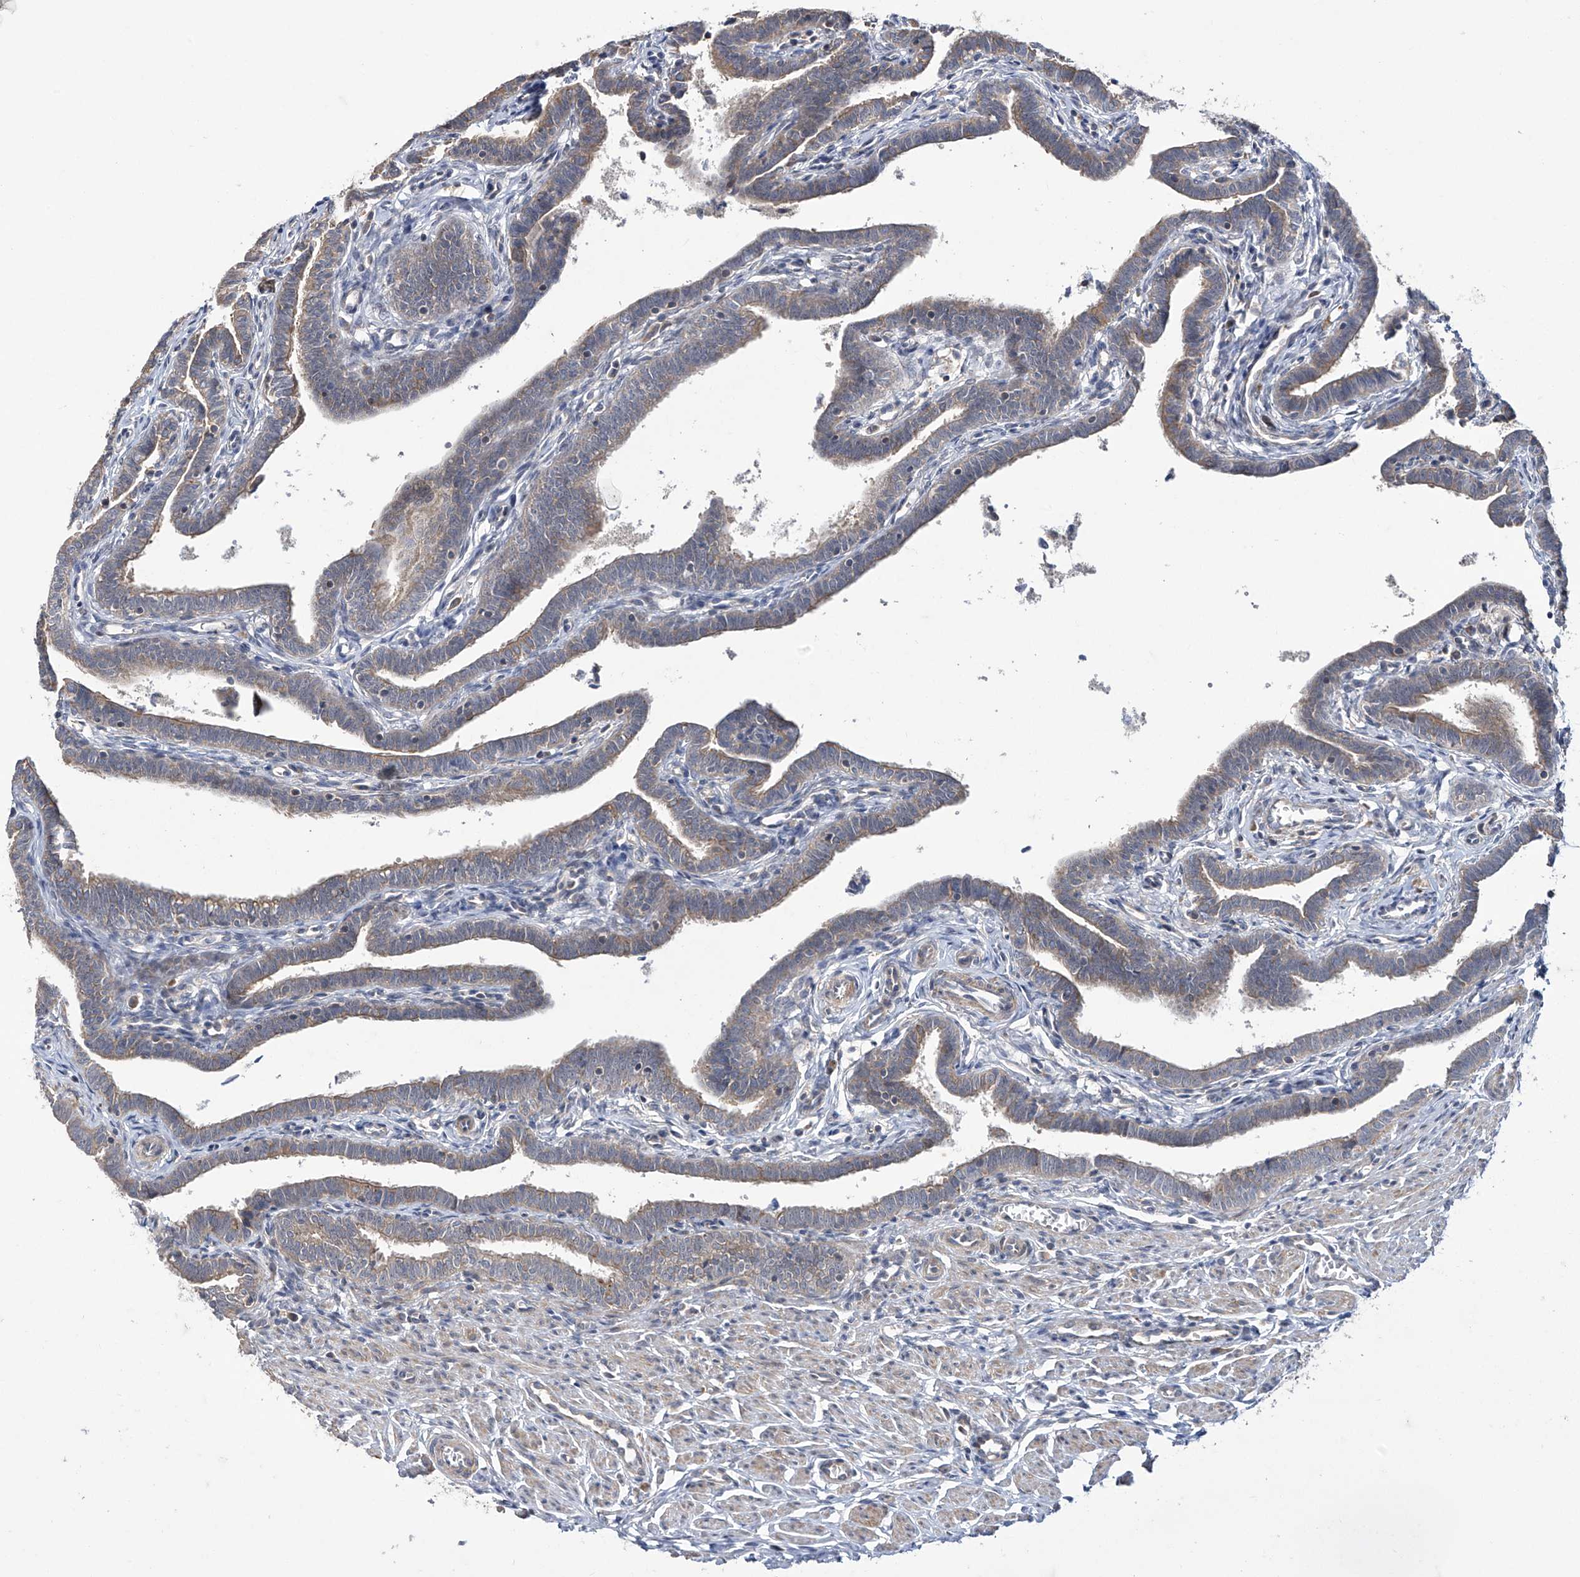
{"staining": {"intensity": "weak", "quantity": "25%-75%", "location": "cytoplasmic/membranous"}, "tissue": "fallopian tube", "cell_type": "Glandular cells", "image_type": "normal", "snomed": [{"axis": "morphology", "description": "Normal tissue, NOS"}, {"axis": "topography", "description": "Fallopian tube"}], "caption": "Human fallopian tube stained with a brown dye shows weak cytoplasmic/membranous positive expression in about 25%-75% of glandular cells.", "gene": "TRIM60", "patient": {"sex": "female", "age": 36}}